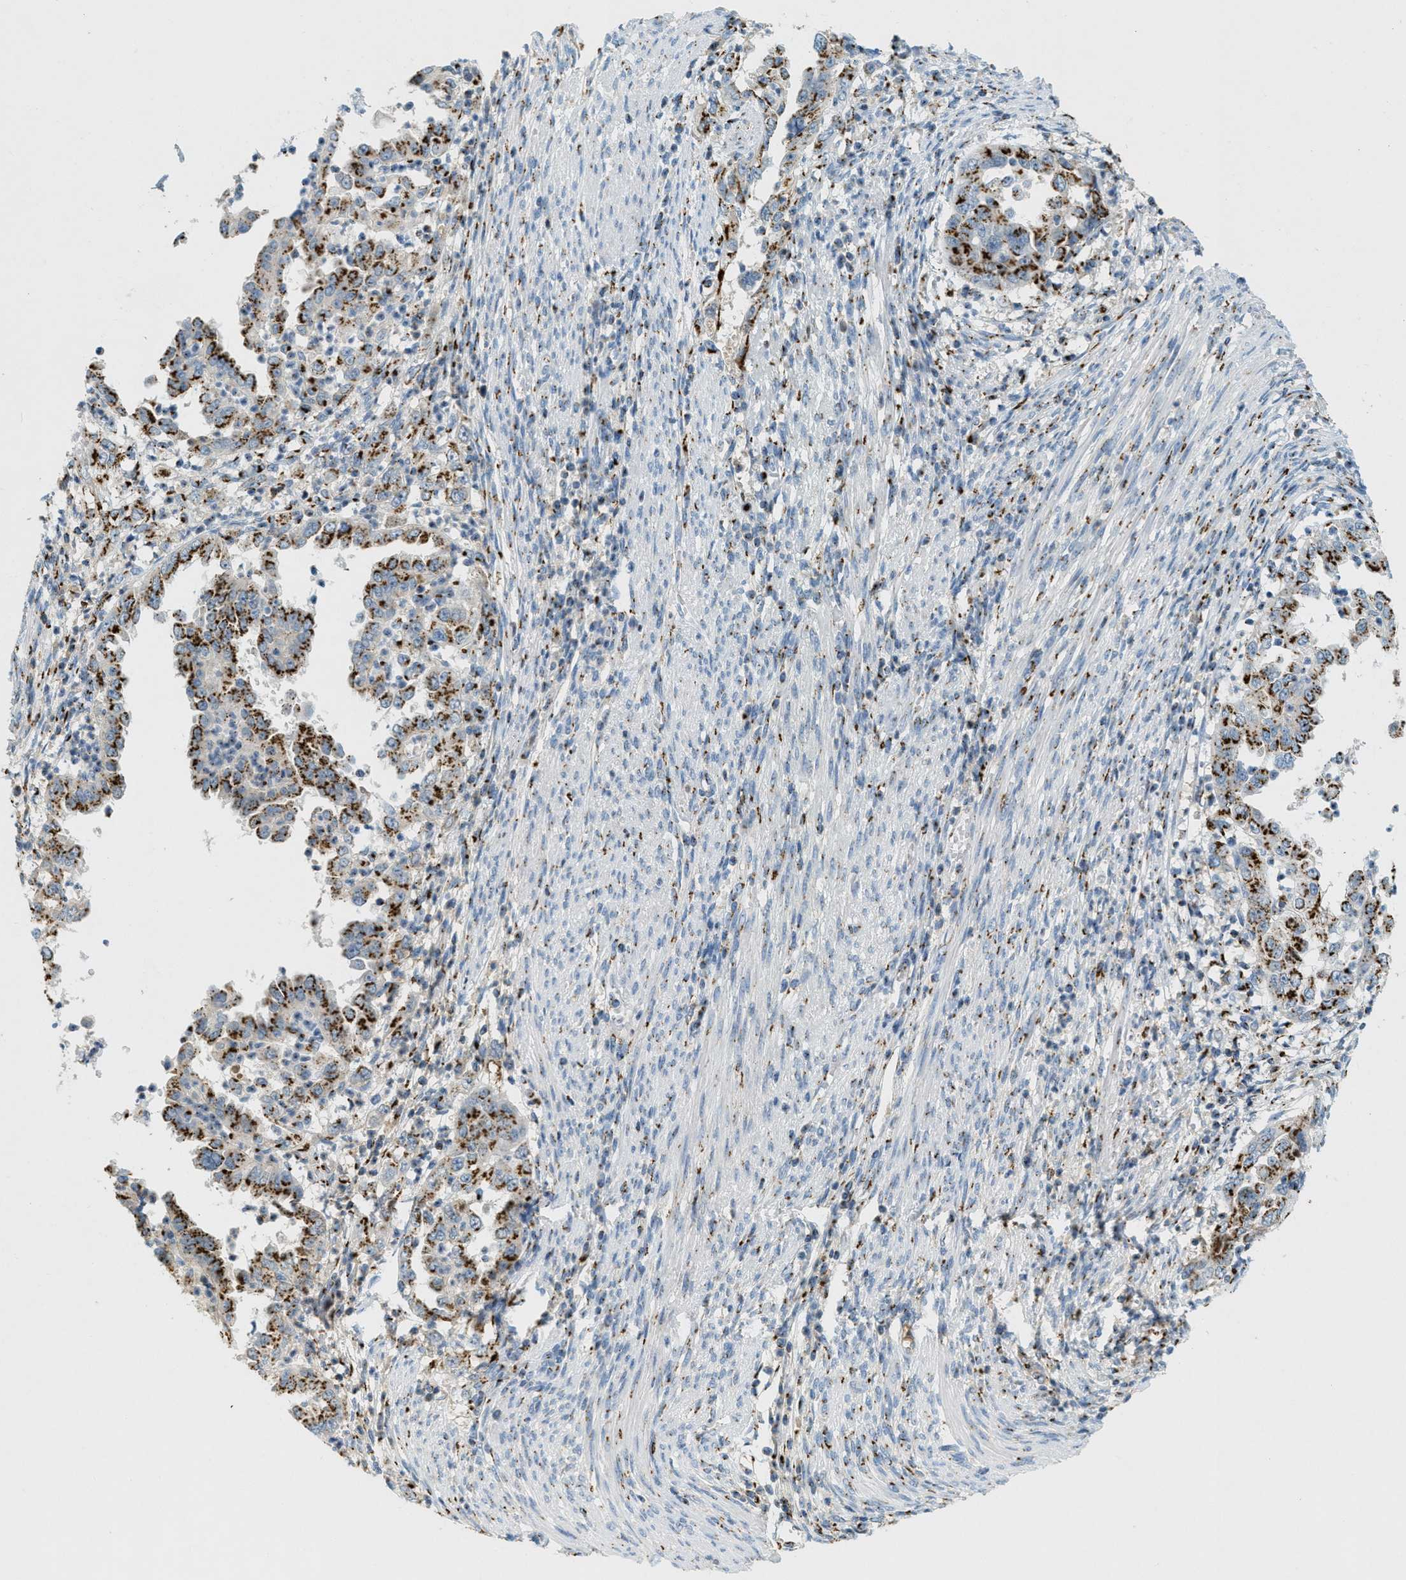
{"staining": {"intensity": "strong", "quantity": "25%-75%", "location": "cytoplasmic/membranous"}, "tissue": "endometrial cancer", "cell_type": "Tumor cells", "image_type": "cancer", "snomed": [{"axis": "morphology", "description": "Adenocarcinoma, NOS"}, {"axis": "topography", "description": "Endometrium"}], "caption": "Immunohistochemistry image of human endometrial adenocarcinoma stained for a protein (brown), which demonstrates high levels of strong cytoplasmic/membranous positivity in about 25%-75% of tumor cells.", "gene": "ENTPD4", "patient": {"sex": "female", "age": 85}}